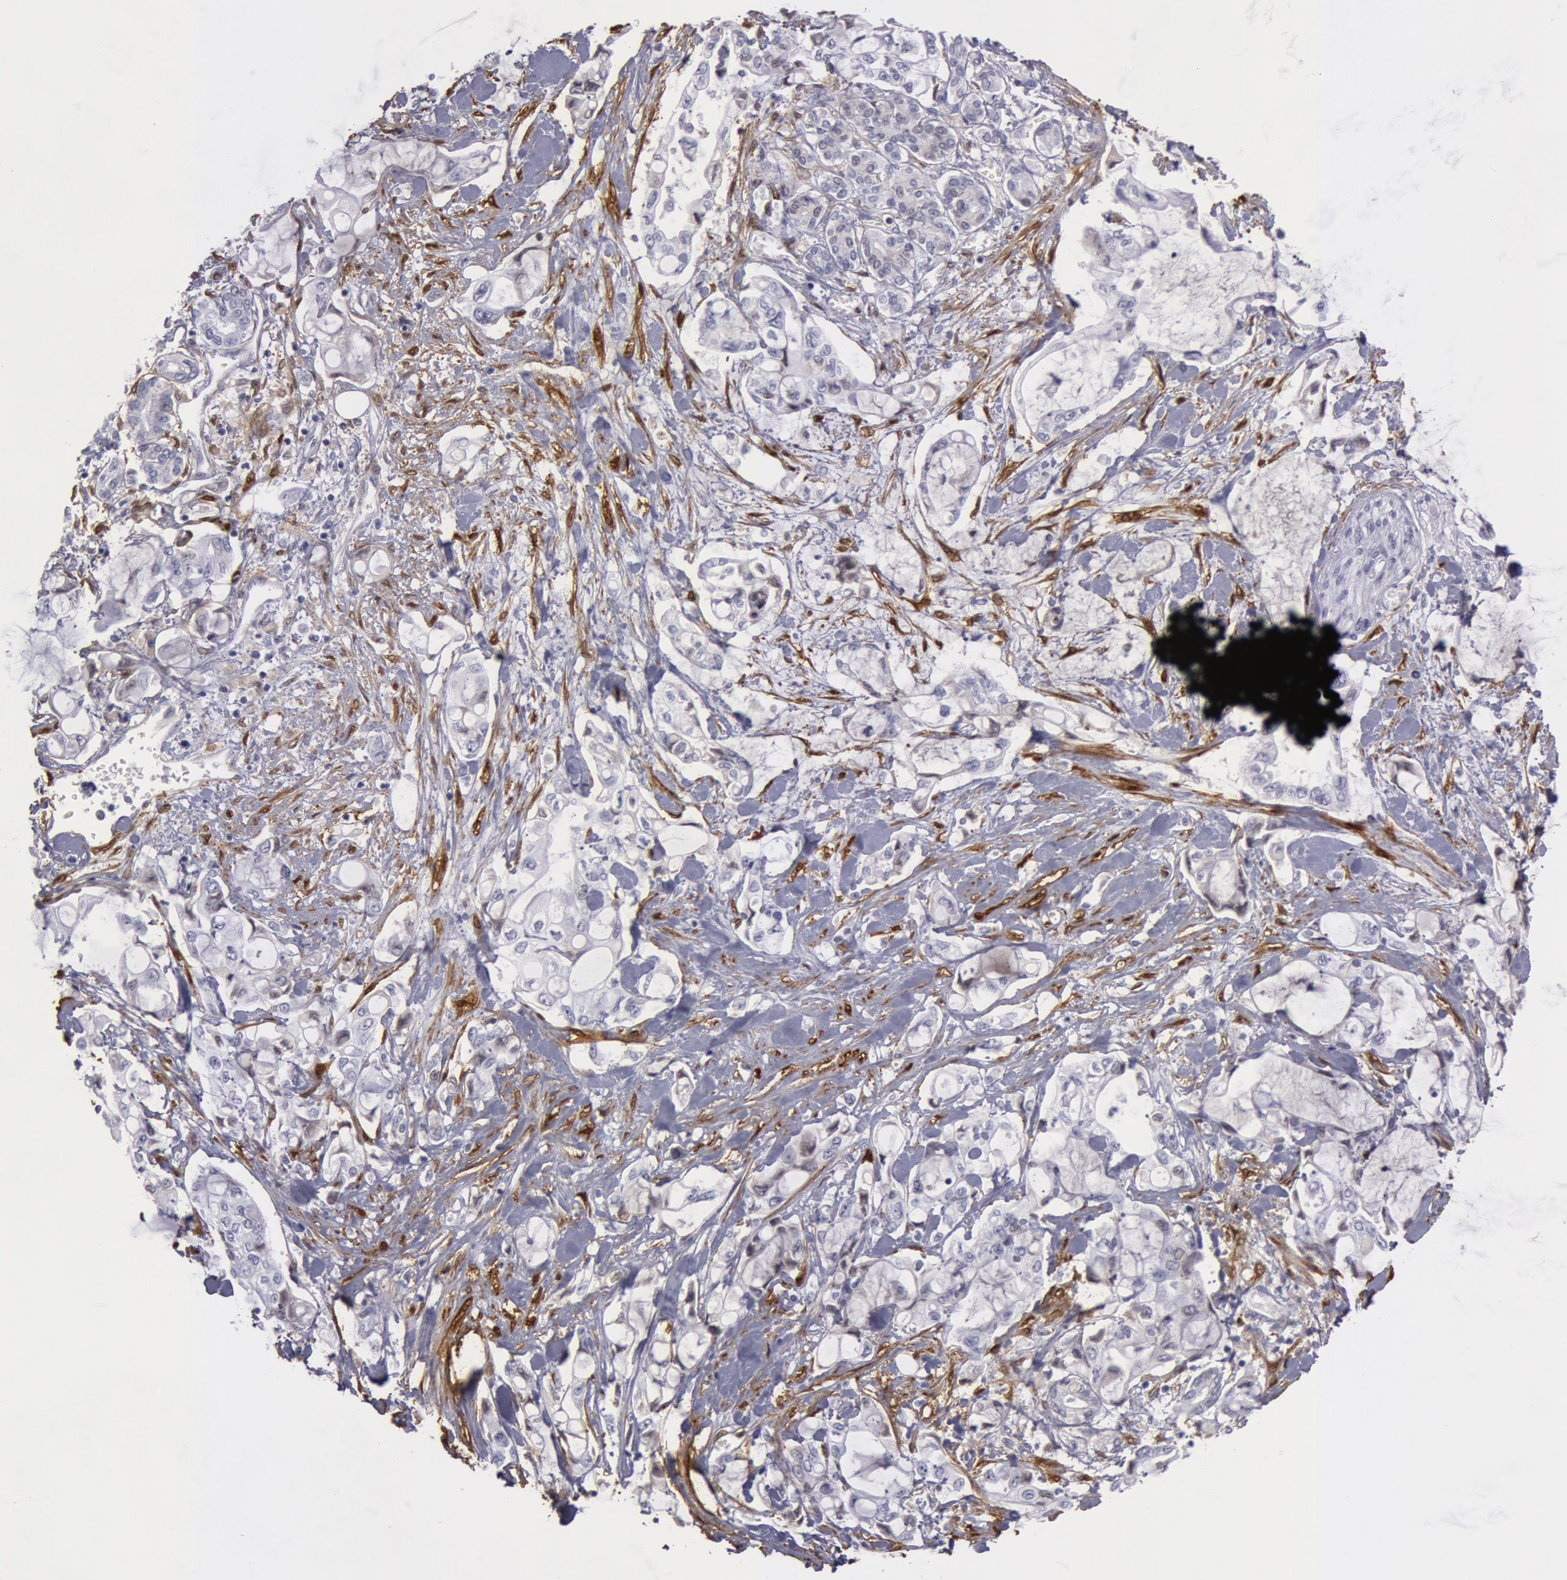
{"staining": {"intensity": "negative", "quantity": "none", "location": "none"}, "tissue": "pancreatic cancer", "cell_type": "Tumor cells", "image_type": "cancer", "snomed": [{"axis": "morphology", "description": "Adenocarcinoma, NOS"}, {"axis": "topography", "description": "Pancreas"}], "caption": "High magnification brightfield microscopy of adenocarcinoma (pancreatic) stained with DAB (brown) and counterstained with hematoxylin (blue): tumor cells show no significant positivity. (DAB (3,3'-diaminobenzidine) immunohistochemistry (IHC) visualized using brightfield microscopy, high magnification).", "gene": "TAGLN", "patient": {"sex": "female", "age": 70}}